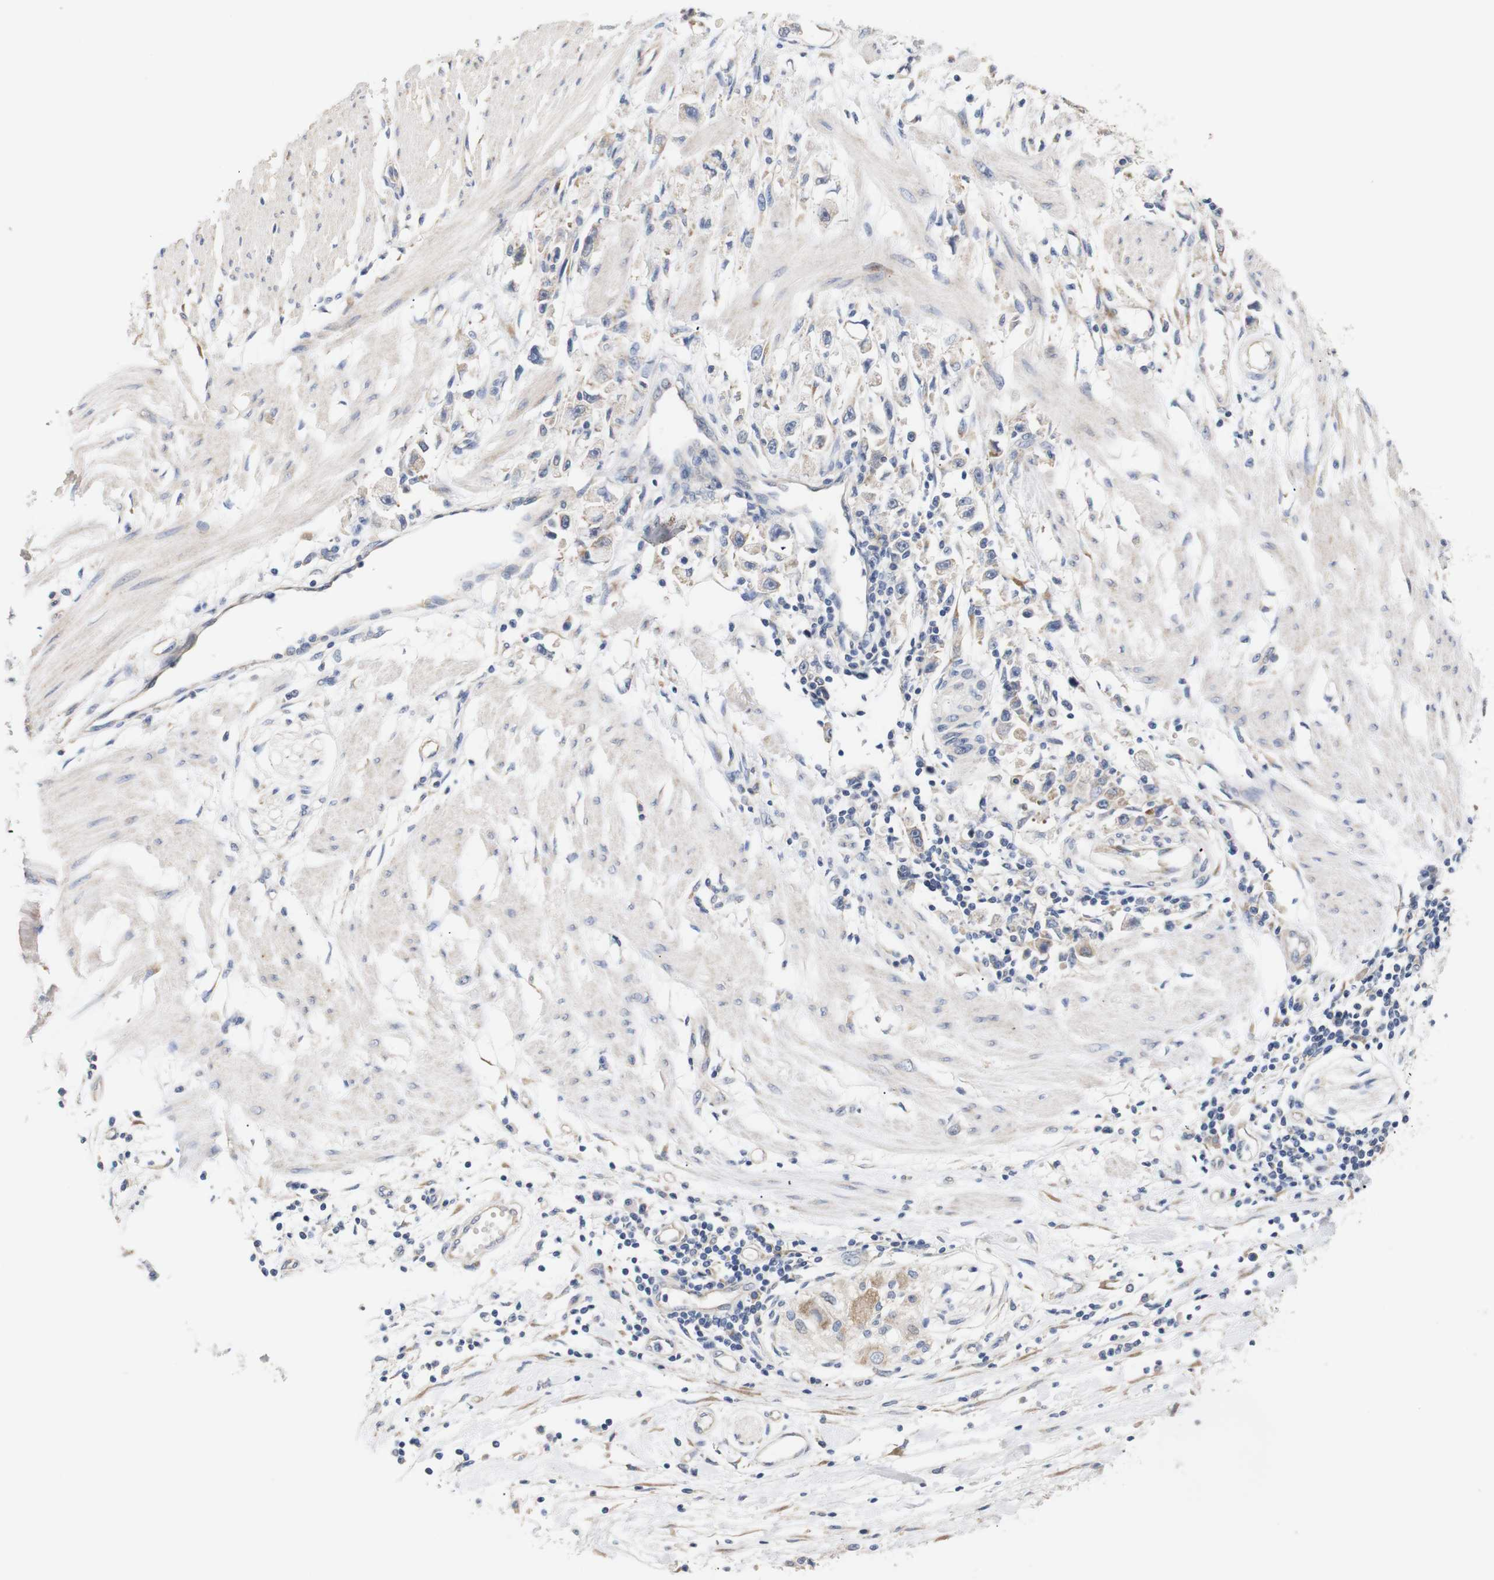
{"staining": {"intensity": "moderate", "quantity": "25%-75%", "location": "cytoplasmic/membranous"}, "tissue": "stomach cancer", "cell_type": "Tumor cells", "image_type": "cancer", "snomed": [{"axis": "morphology", "description": "Adenocarcinoma, NOS"}, {"axis": "topography", "description": "Stomach"}], "caption": "Immunohistochemical staining of adenocarcinoma (stomach) shows moderate cytoplasmic/membranous protein positivity in approximately 25%-75% of tumor cells. The staining is performed using DAB brown chromogen to label protein expression. The nuclei are counter-stained blue using hematoxylin.", "gene": "TRIM5", "patient": {"sex": "female", "age": 59}}